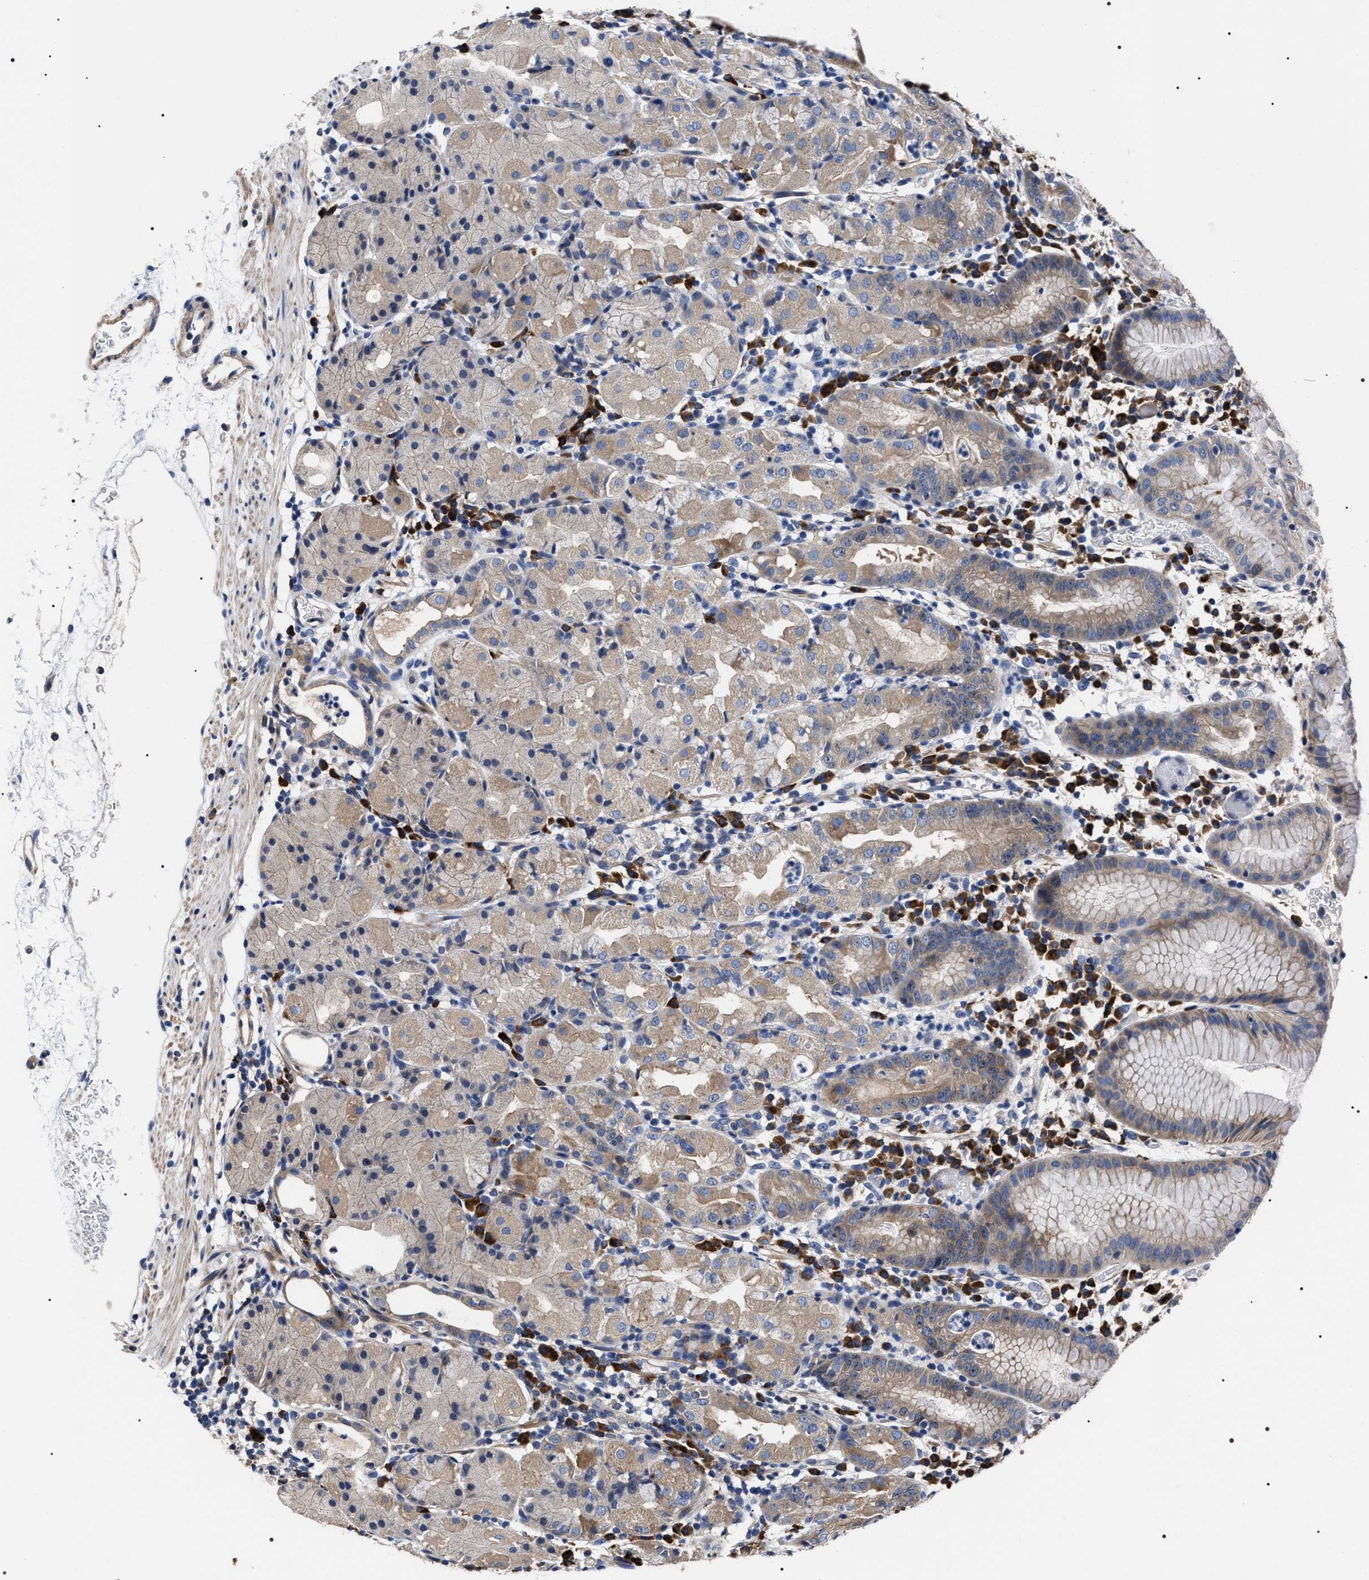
{"staining": {"intensity": "weak", "quantity": "25%-75%", "location": "cytoplasmic/membranous"}, "tissue": "stomach", "cell_type": "Glandular cells", "image_type": "normal", "snomed": [{"axis": "morphology", "description": "Normal tissue, NOS"}, {"axis": "topography", "description": "Stomach"}, {"axis": "topography", "description": "Stomach, lower"}], "caption": "Benign stomach demonstrates weak cytoplasmic/membranous positivity in about 25%-75% of glandular cells, visualized by immunohistochemistry. The protein is stained brown, and the nuclei are stained in blue (DAB IHC with brightfield microscopy, high magnification).", "gene": "MIS18A", "patient": {"sex": "female", "age": 75}}